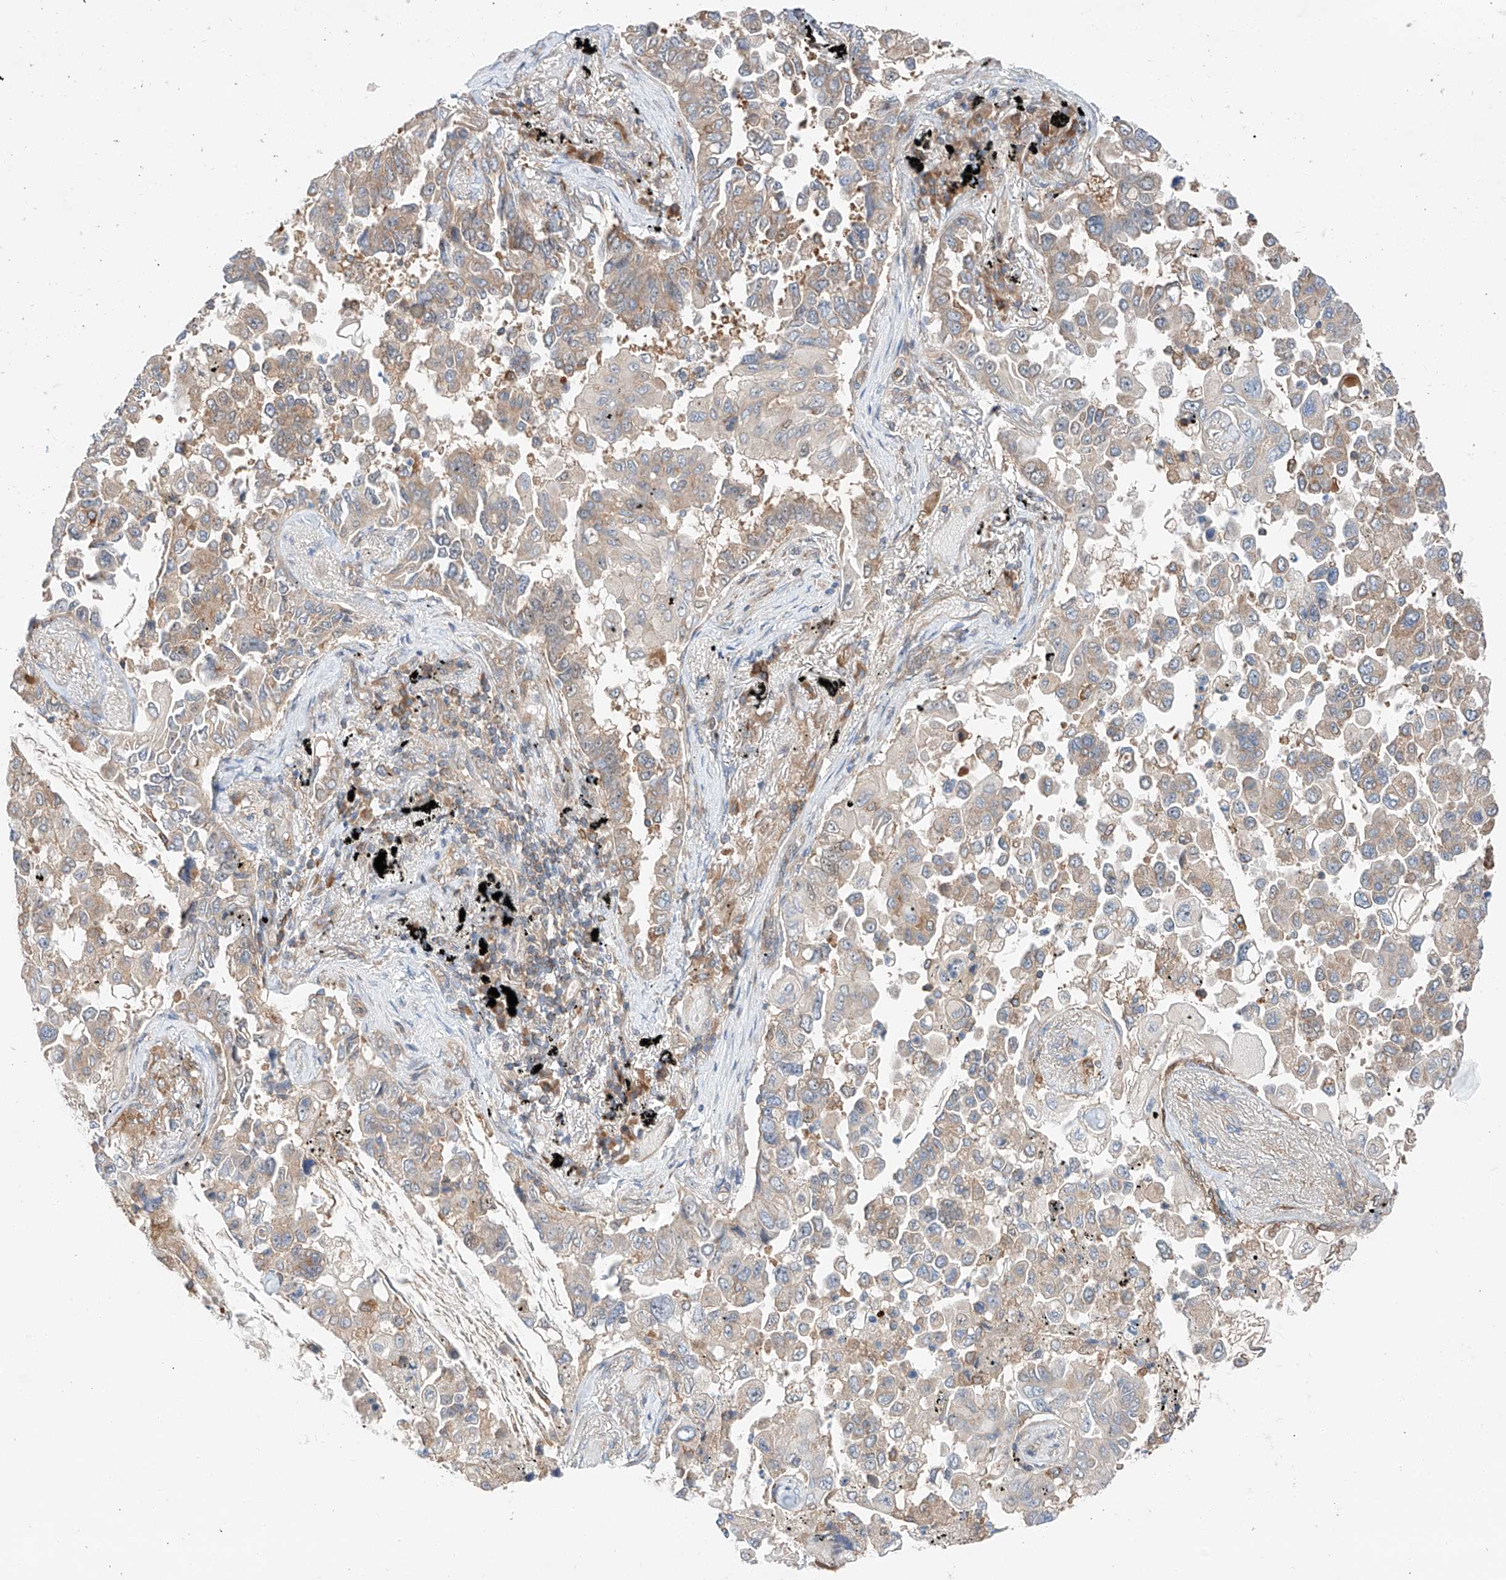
{"staining": {"intensity": "weak", "quantity": ">75%", "location": "cytoplasmic/membranous"}, "tissue": "lung cancer", "cell_type": "Tumor cells", "image_type": "cancer", "snomed": [{"axis": "morphology", "description": "Adenocarcinoma, NOS"}, {"axis": "topography", "description": "Lung"}], "caption": "There is low levels of weak cytoplasmic/membranous expression in tumor cells of lung cancer, as demonstrated by immunohistochemical staining (brown color).", "gene": "RUSC1", "patient": {"sex": "female", "age": 67}}